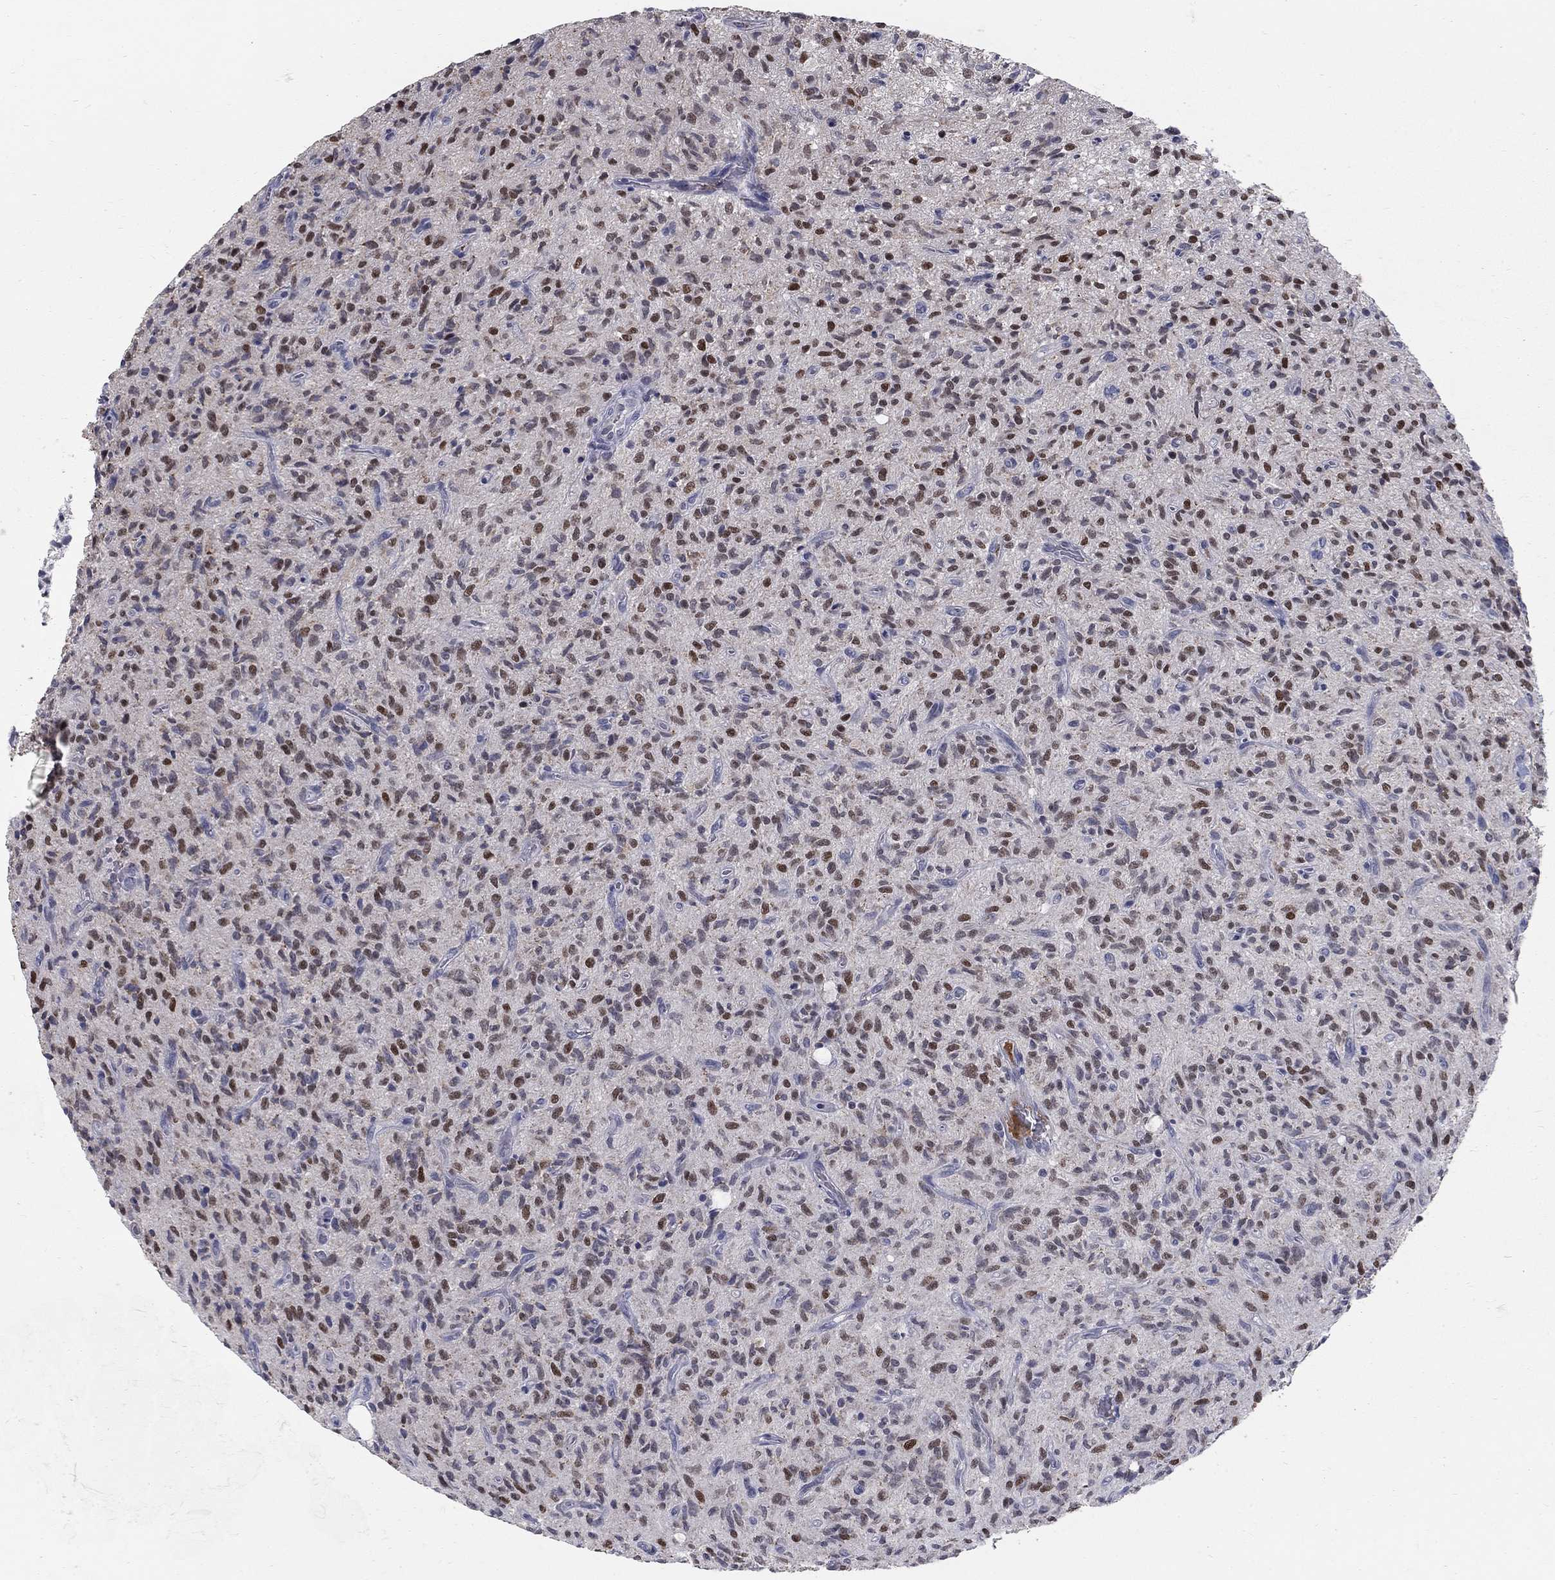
{"staining": {"intensity": "strong", "quantity": "<25%", "location": "nuclear"}, "tissue": "glioma", "cell_type": "Tumor cells", "image_type": "cancer", "snomed": [{"axis": "morphology", "description": "Glioma, malignant, High grade"}, {"axis": "topography", "description": "Brain"}], "caption": "This is a micrograph of immunohistochemistry (IHC) staining of glioma, which shows strong positivity in the nuclear of tumor cells.", "gene": "GCFC2", "patient": {"sex": "male", "age": 64}}